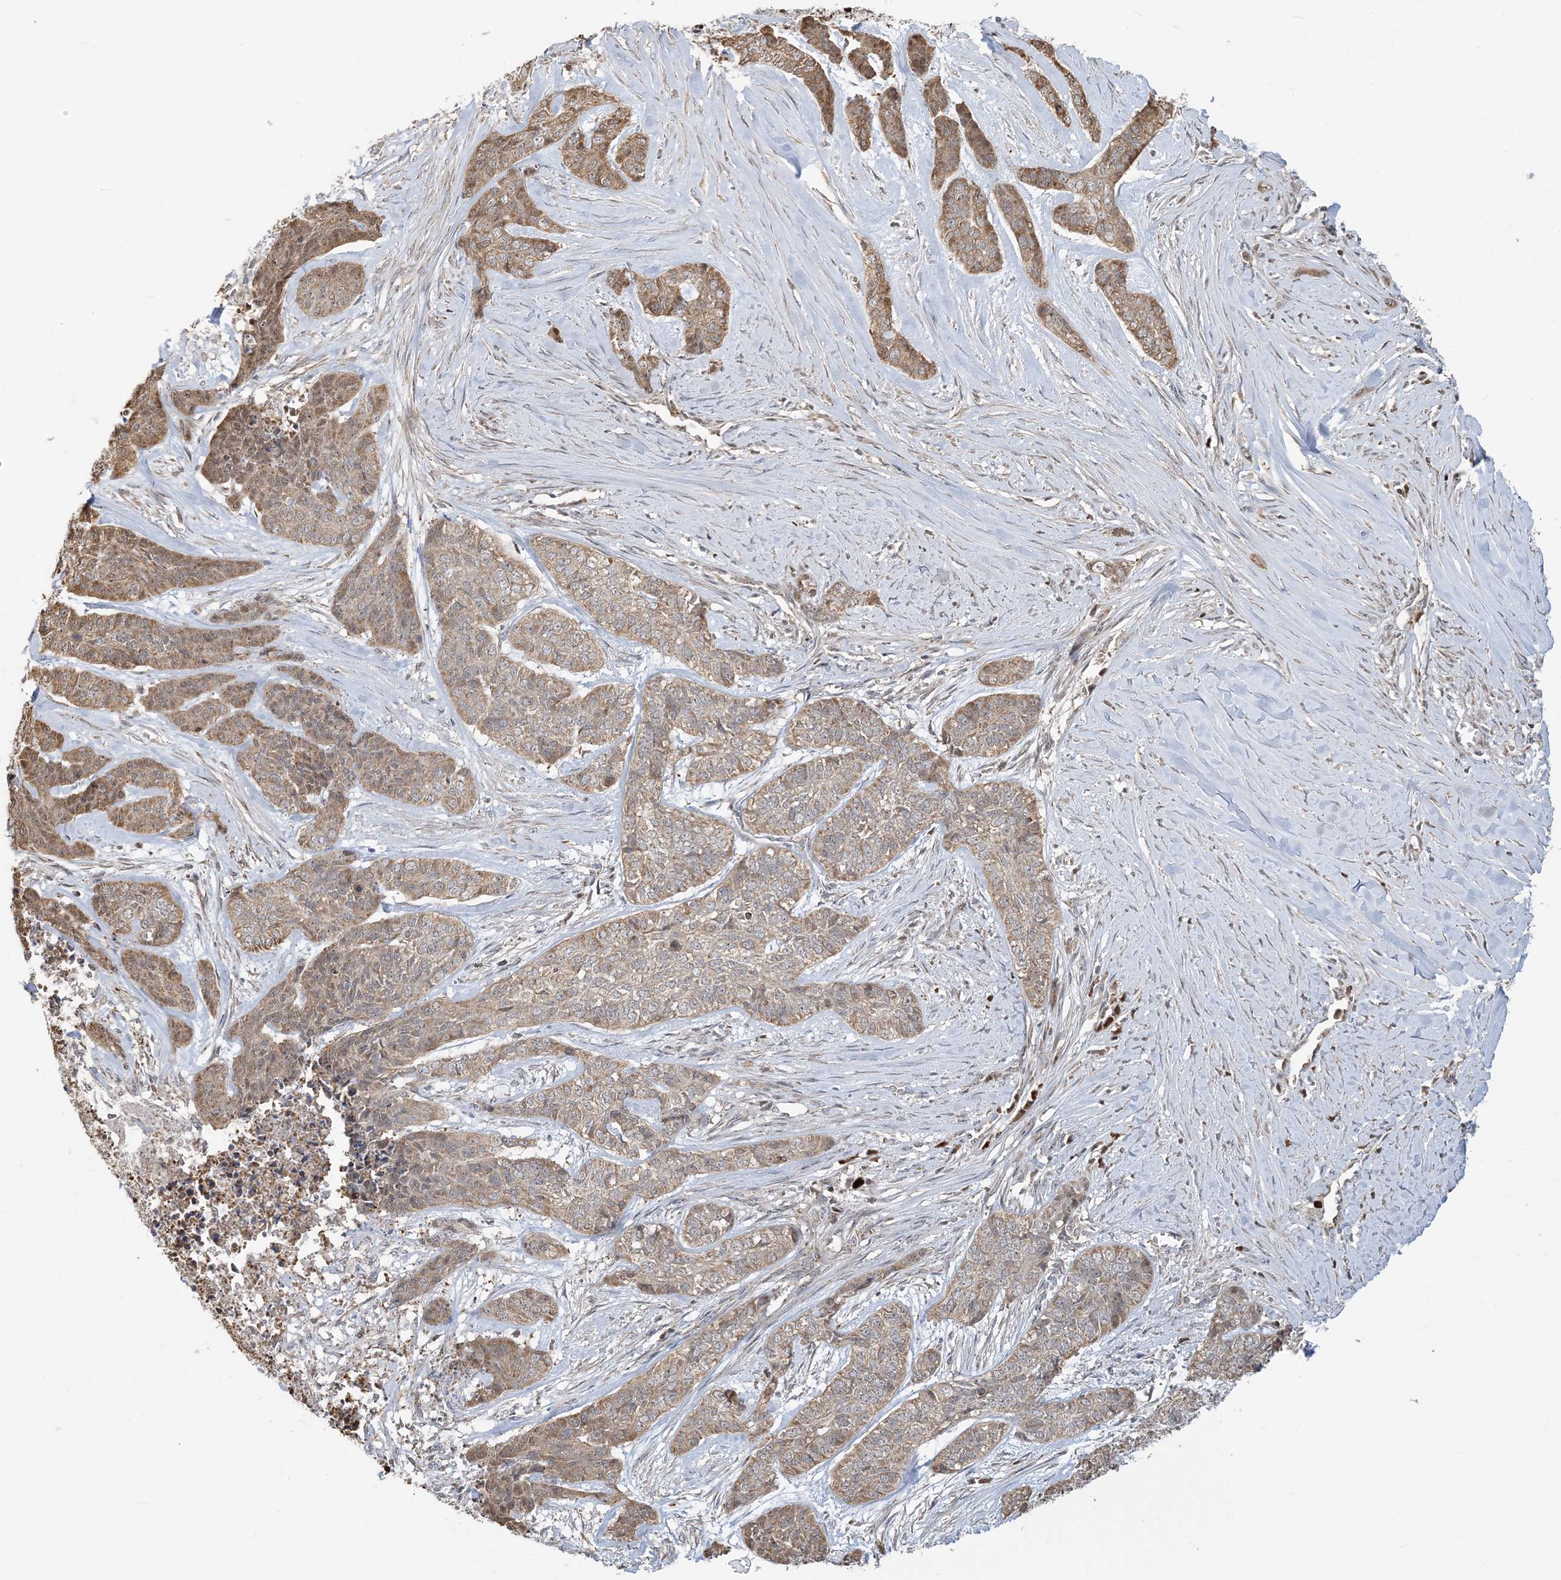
{"staining": {"intensity": "moderate", "quantity": "25%-75%", "location": "cytoplasmic/membranous"}, "tissue": "skin cancer", "cell_type": "Tumor cells", "image_type": "cancer", "snomed": [{"axis": "morphology", "description": "Basal cell carcinoma"}, {"axis": "topography", "description": "Skin"}], "caption": "Basal cell carcinoma (skin) stained with a protein marker reveals moderate staining in tumor cells.", "gene": "MAPKBP1", "patient": {"sex": "female", "age": 64}}